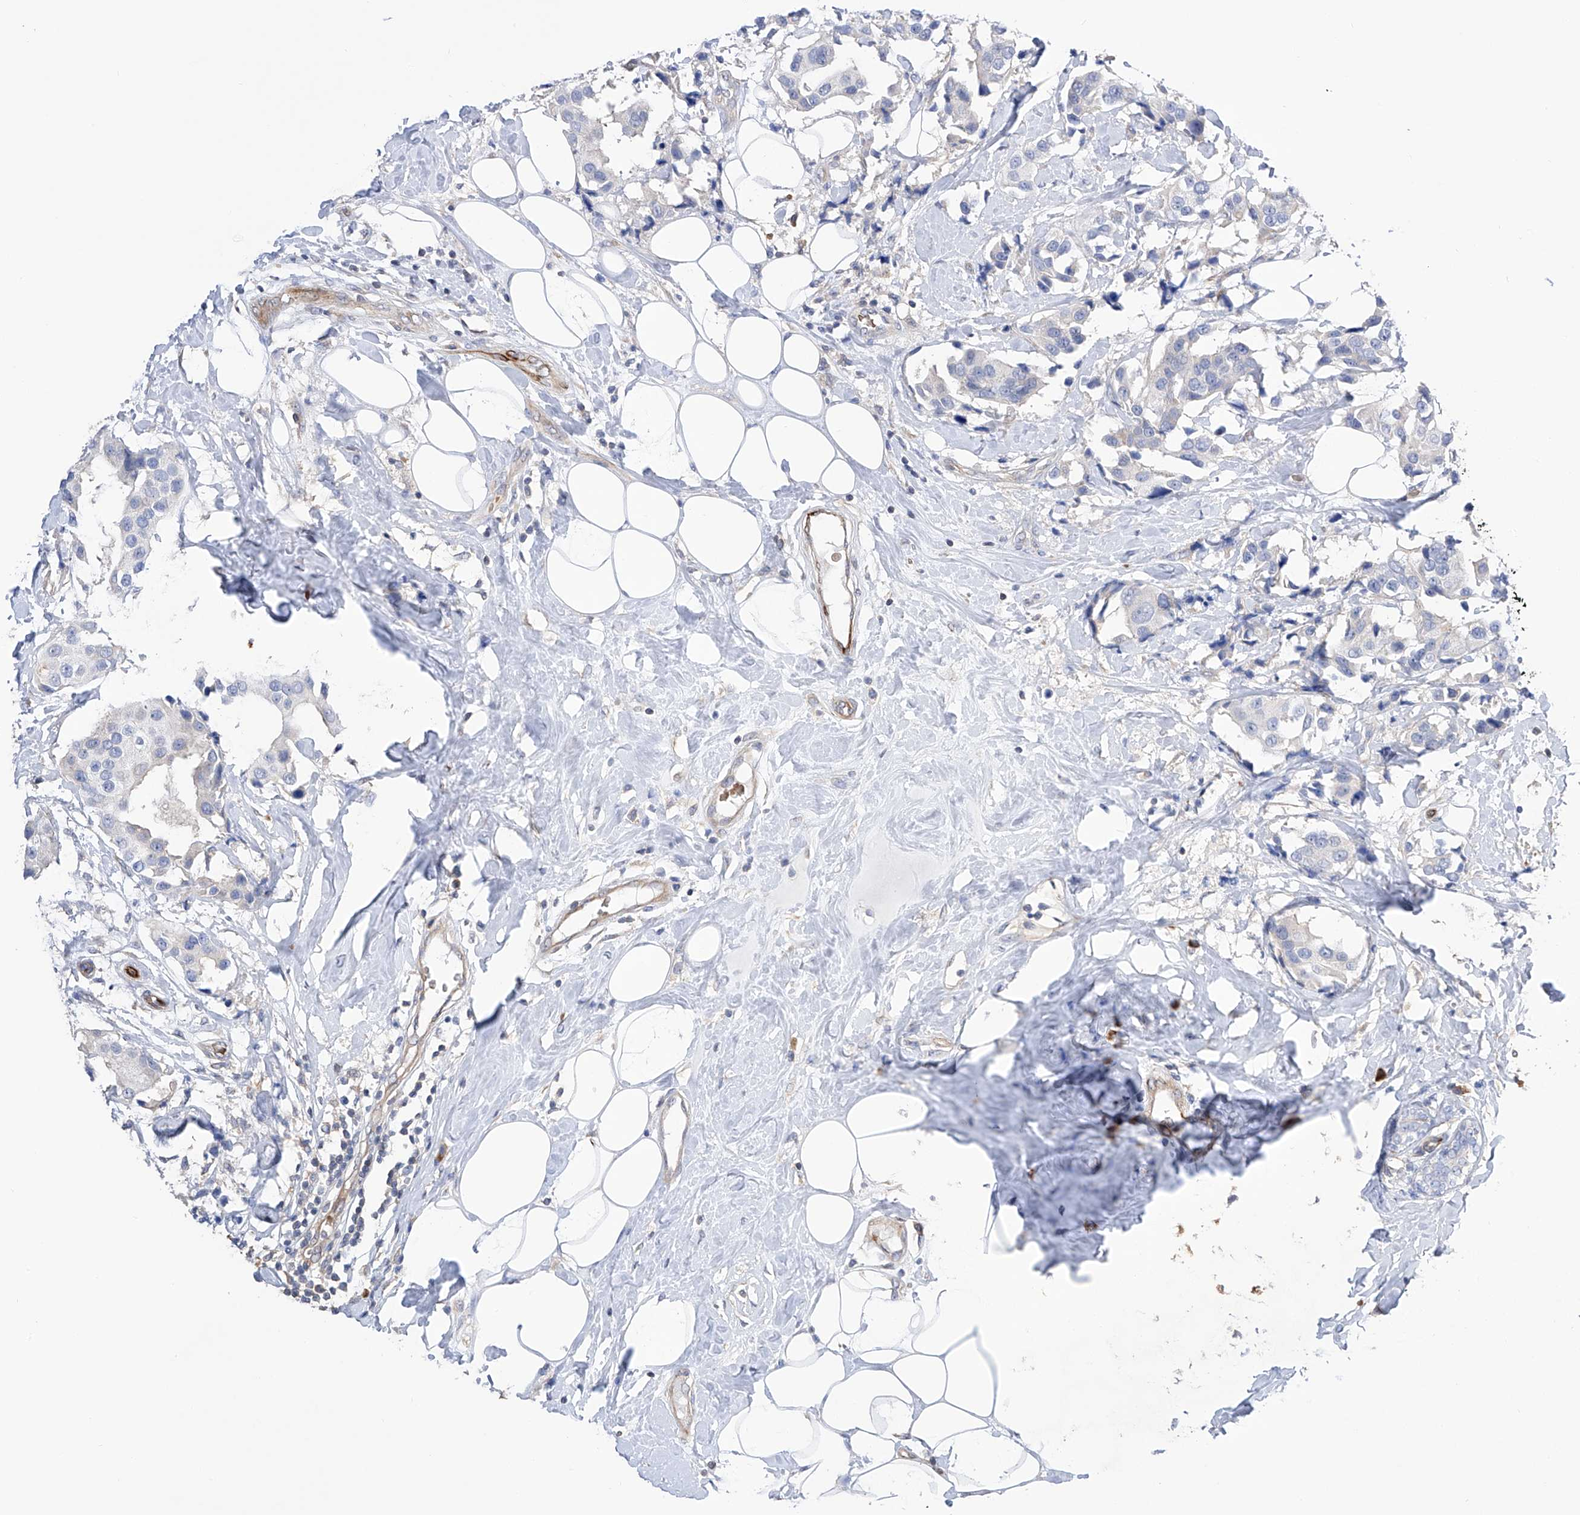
{"staining": {"intensity": "negative", "quantity": "none", "location": "none"}, "tissue": "breast cancer", "cell_type": "Tumor cells", "image_type": "cancer", "snomed": [{"axis": "morphology", "description": "Normal tissue, NOS"}, {"axis": "morphology", "description": "Duct carcinoma"}, {"axis": "topography", "description": "Breast"}], "caption": "This is an IHC micrograph of human breast cancer. There is no staining in tumor cells.", "gene": "NFATC4", "patient": {"sex": "female", "age": 39}}